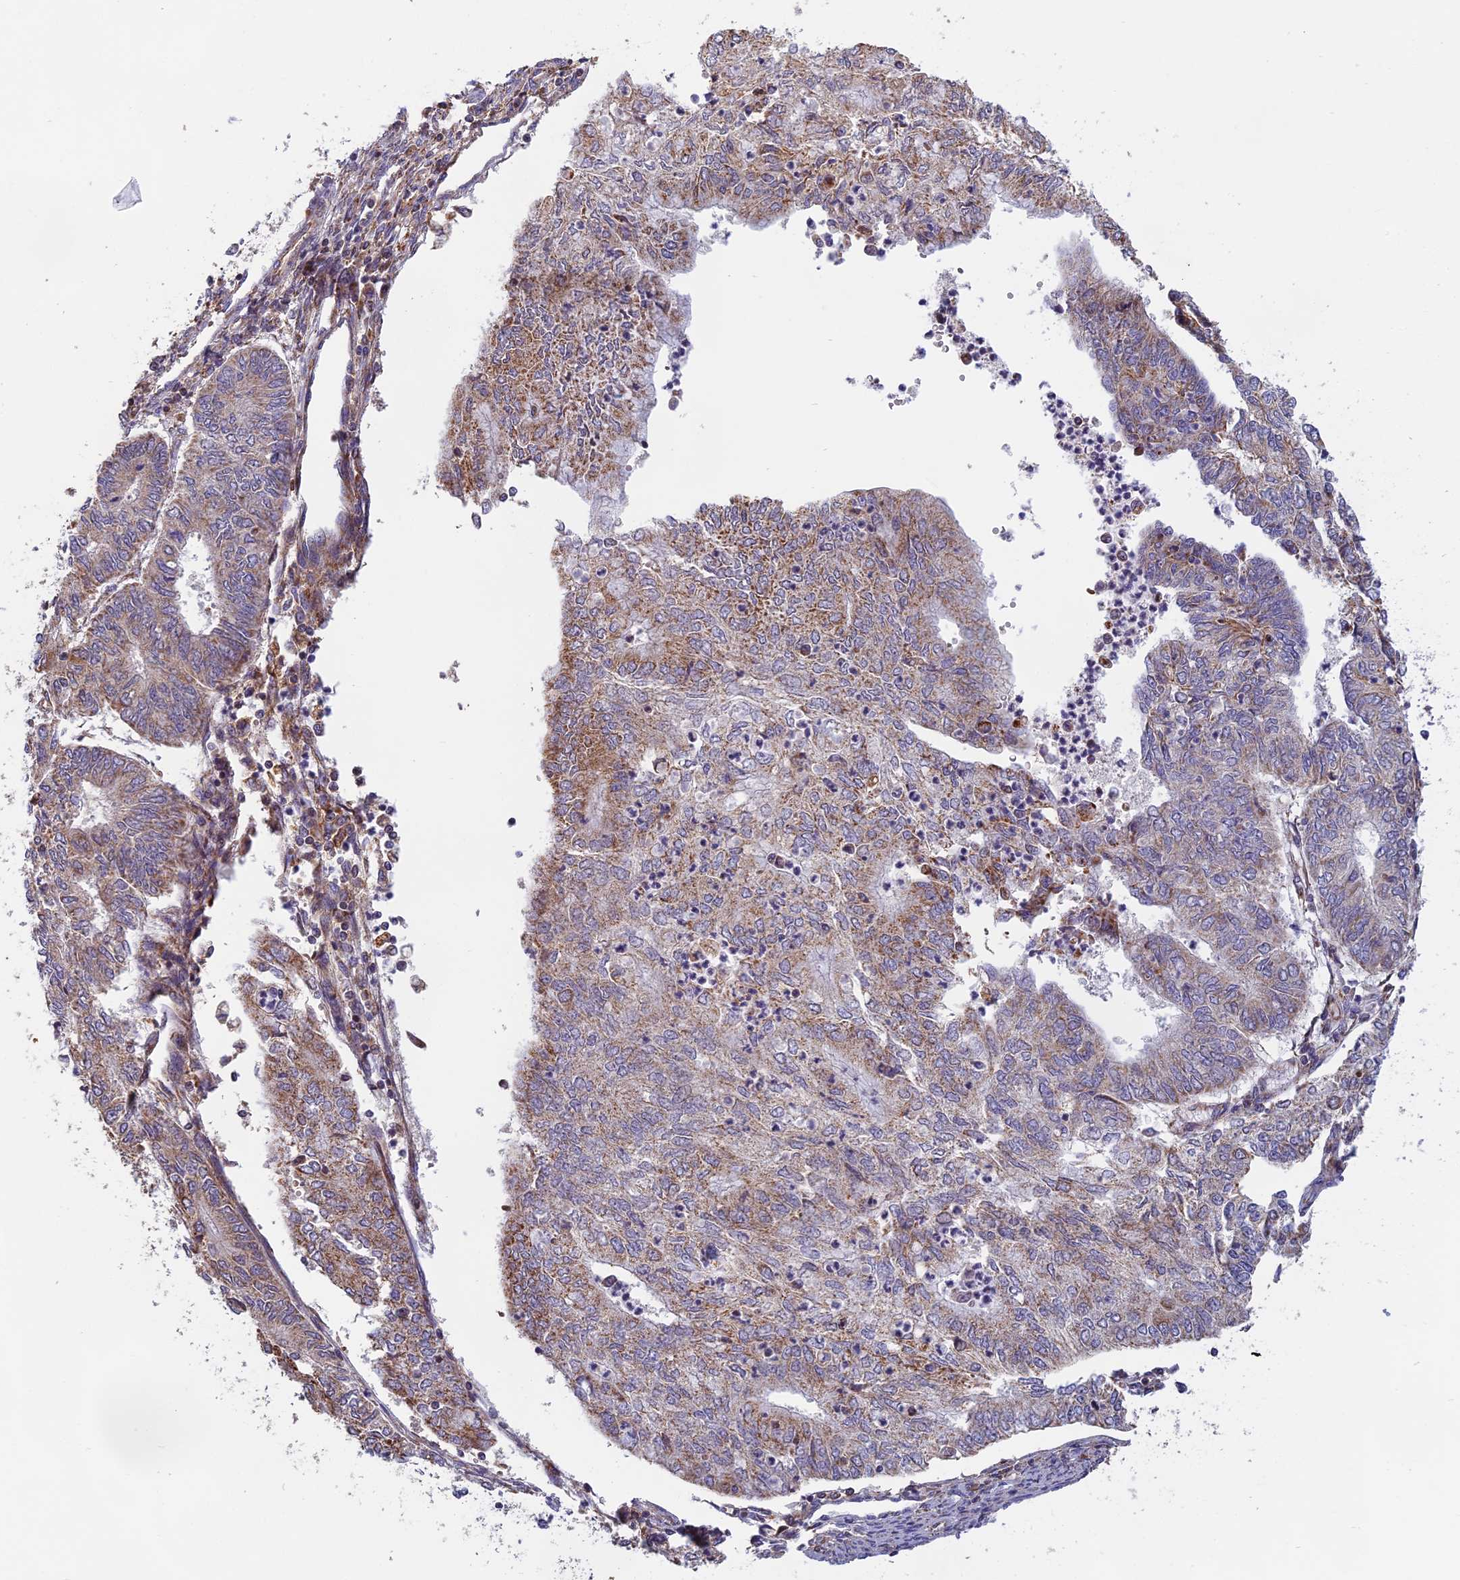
{"staining": {"intensity": "weak", "quantity": "25%-75%", "location": "cytoplasmic/membranous"}, "tissue": "endometrial cancer", "cell_type": "Tumor cells", "image_type": "cancer", "snomed": [{"axis": "morphology", "description": "Adenocarcinoma, NOS"}, {"axis": "topography", "description": "Endometrium"}], "caption": "Adenocarcinoma (endometrial) was stained to show a protein in brown. There is low levels of weak cytoplasmic/membranous staining in about 25%-75% of tumor cells. The staining is performed using DAB brown chromogen to label protein expression. The nuclei are counter-stained blue using hematoxylin.", "gene": "EDAR", "patient": {"sex": "female", "age": 68}}